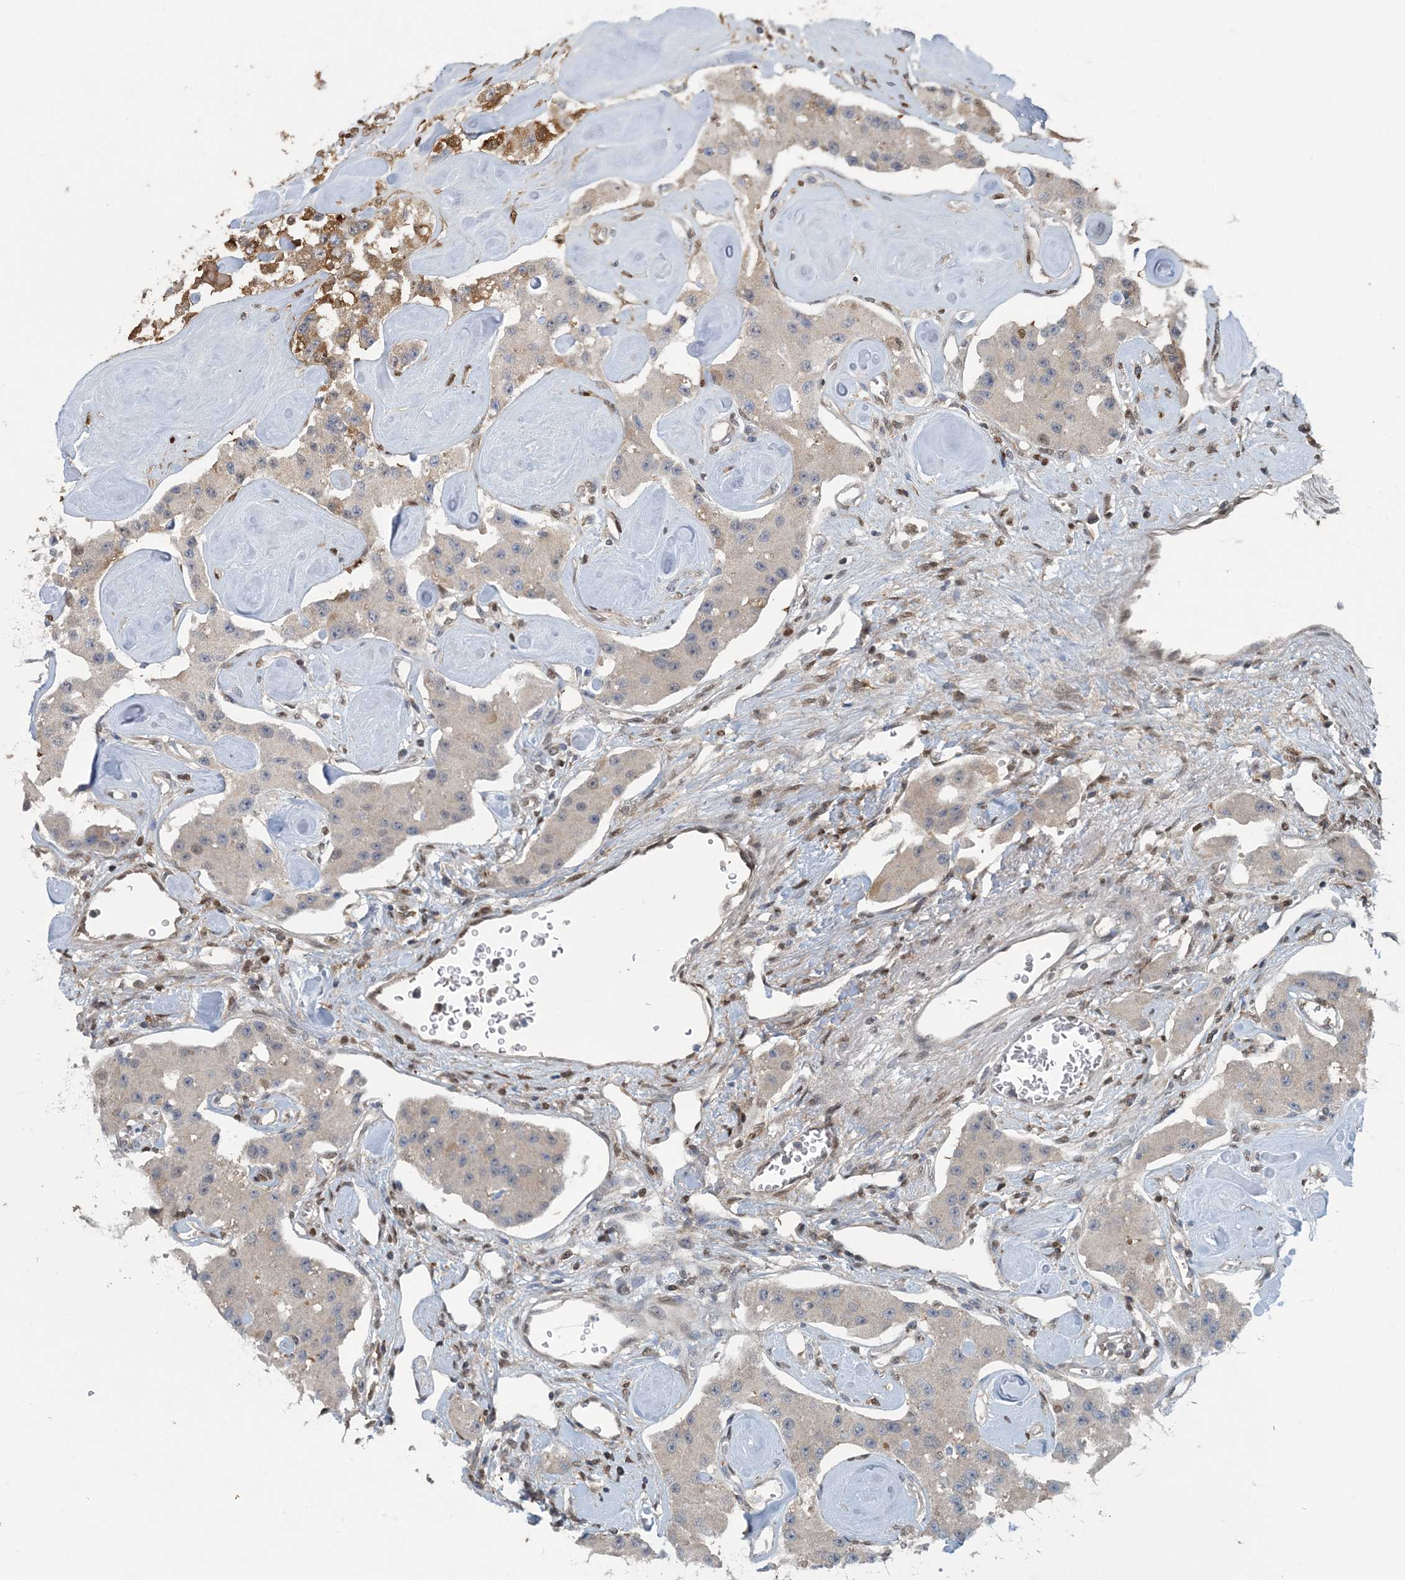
{"staining": {"intensity": "moderate", "quantity": "<25%", "location": "cytoplasmic/membranous"}, "tissue": "carcinoid", "cell_type": "Tumor cells", "image_type": "cancer", "snomed": [{"axis": "morphology", "description": "Carcinoid, malignant, NOS"}, {"axis": "topography", "description": "Pancreas"}], "caption": "High-magnification brightfield microscopy of carcinoid (malignant) stained with DAB (brown) and counterstained with hematoxylin (blue). tumor cells exhibit moderate cytoplasmic/membranous staining is present in about<25% of cells.", "gene": "HIKESHI", "patient": {"sex": "male", "age": 41}}